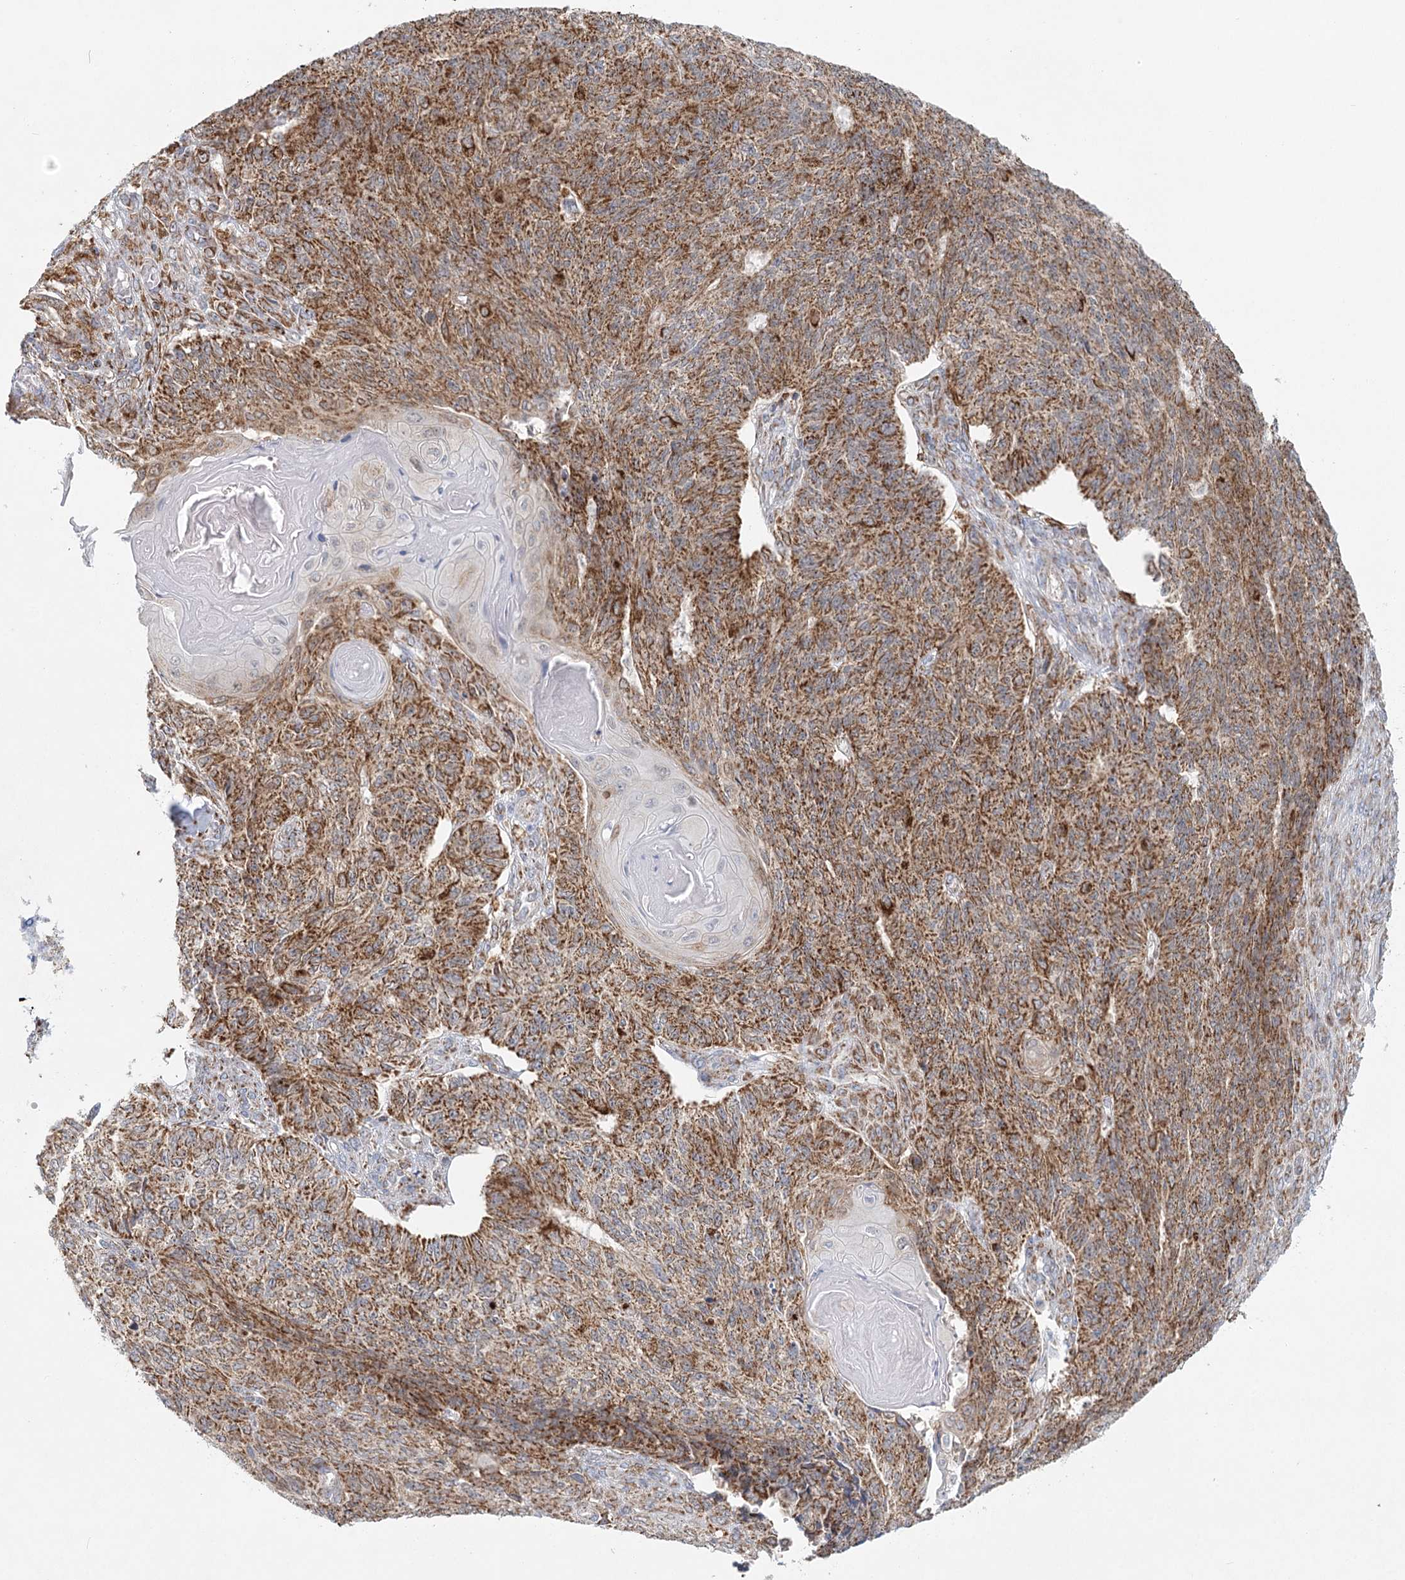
{"staining": {"intensity": "strong", "quantity": ">75%", "location": "cytoplasmic/membranous"}, "tissue": "endometrial cancer", "cell_type": "Tumor cells", "image_type": "cancer", "snomed": [{"axis": "morphology", "description": "Adenocarcinoma, NOS"}, {"axis": "topography", "description": "Endometrium"}], "caption": "Immunohistochemical staining of endometrial cancer (adenocarcinoma) shows high levels of strong cytoplasmic/membranous protein expression in approximately >75% of tumor cells. The staining was performed using DAB (3,3'-diaminobenzidine) to visualize the protein expression in brown, while the nuclei were stained in blue with hematoxylin (Magnification: 20x).", "gene": "TAS1R1", "patient": {"sex": "female", "age": 32}}